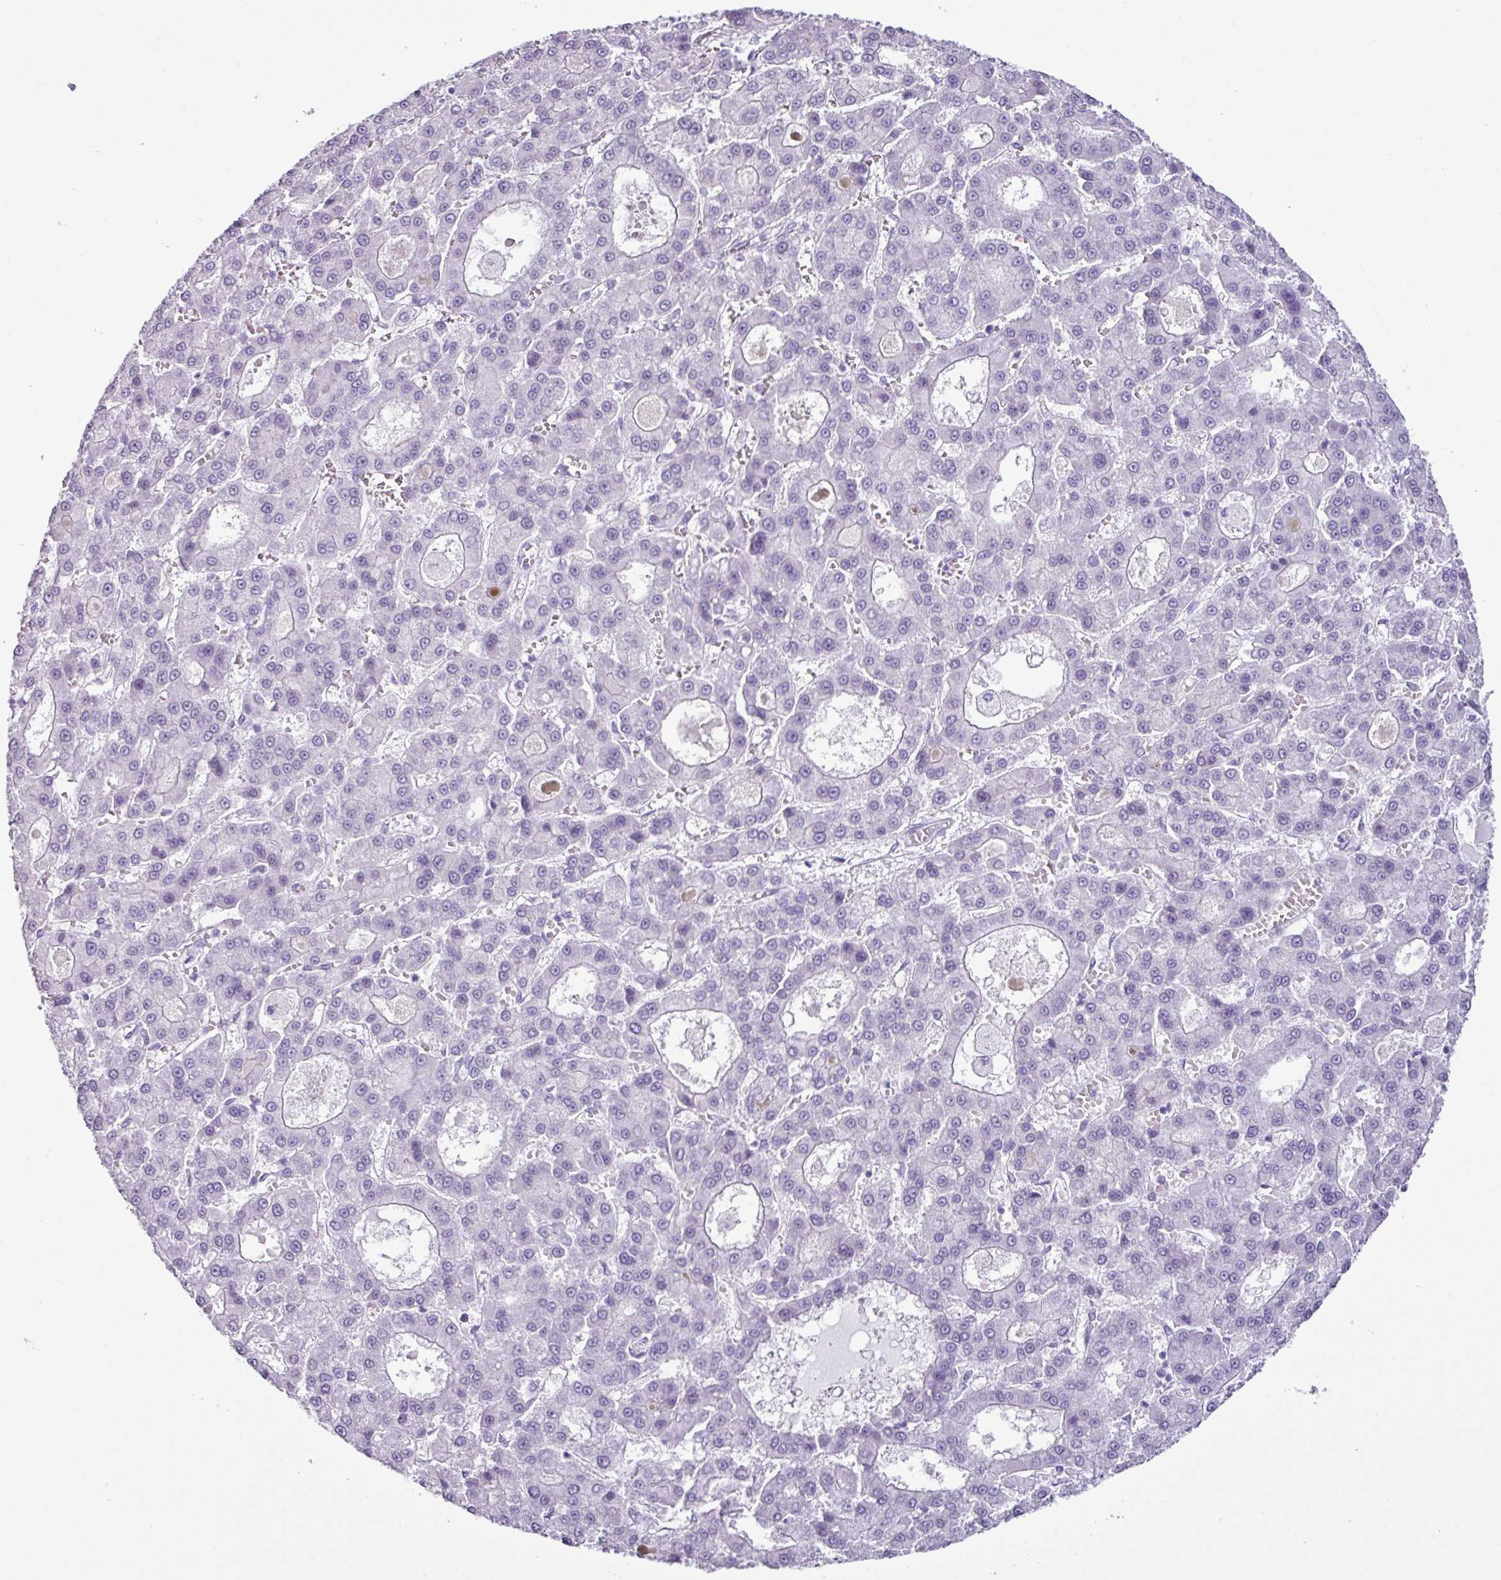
{"staining": {"intensity": "negative", "quantity": "none", "location": "none"}, "tissue": "liver cancer", "cell_type": "Tumor cells", "image_type": "cancer", "snomed": [{"axis": "morphology", "description": "Carcinoma, Hepatocellular, NOS"}, {"axis": "topography", "description": "Liver"}], "caption": "High power microscopy micrograph of an immunohistochemistry (IHC) histopathology image of liver cancer, revealing no significant positivity in tumor cells.", "gene": "SCT", "patient": {"sex": "male", "age": 70}}